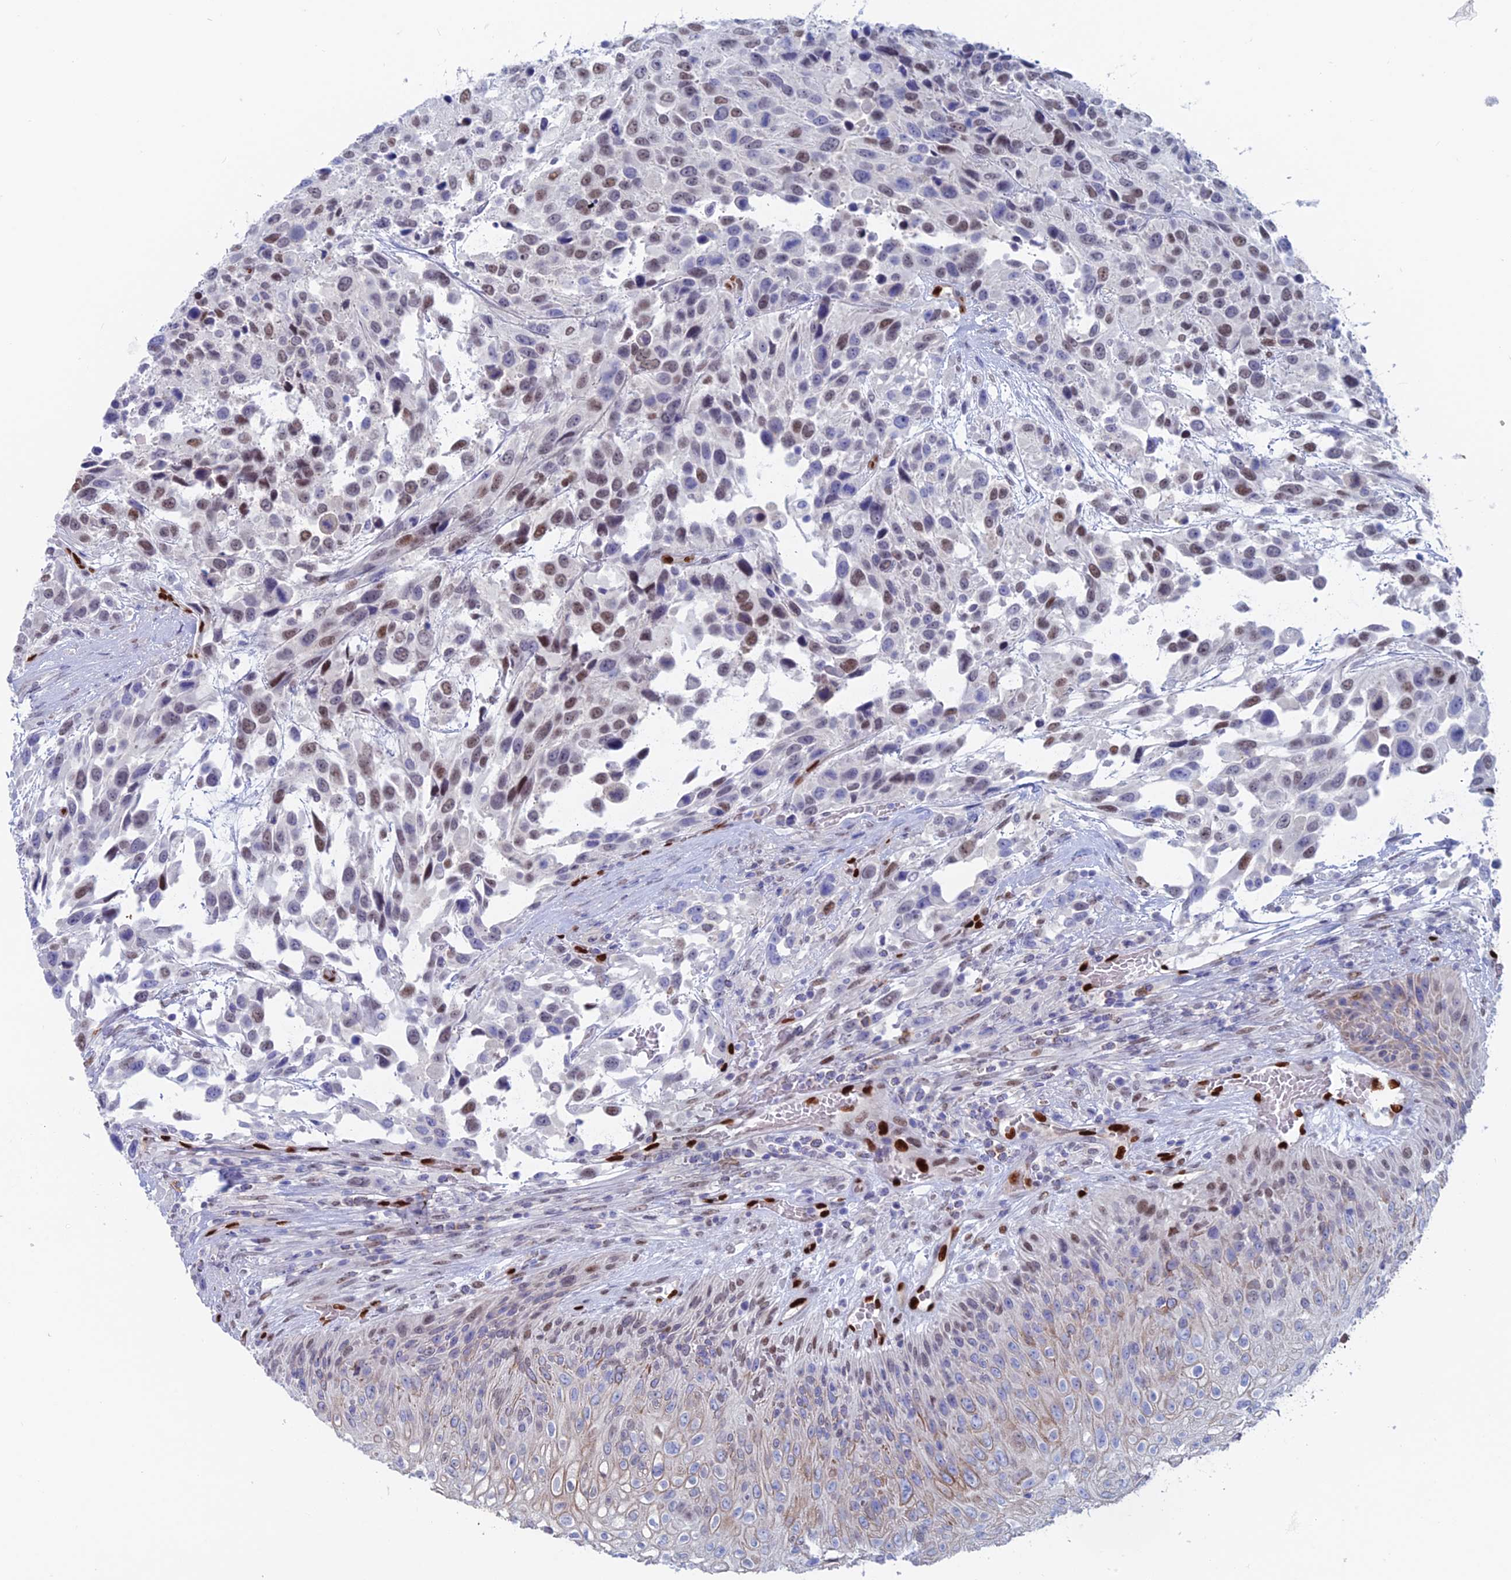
{"staining": {"intensity": "moderate", "quantity": "<25%", "location": "nuclear"}, "tissue": "urothelial cancer", "cell_type": "Tumor cells", "image_type": "cancer", "snomed": [{"axis": "morphology", "description": "Urothelial carcinoma, High grade"}, {"axis": "topography", "description": "Urinary bladder"}], "caption": "Immunohistochemical staining of human urothelial carcinoma (high-grade) displays low levels of moderate nuclear staining in approximately <25% of tumor cells.", "gene": "NOL4L", "patient": {"sex": "female", "age": 70}}